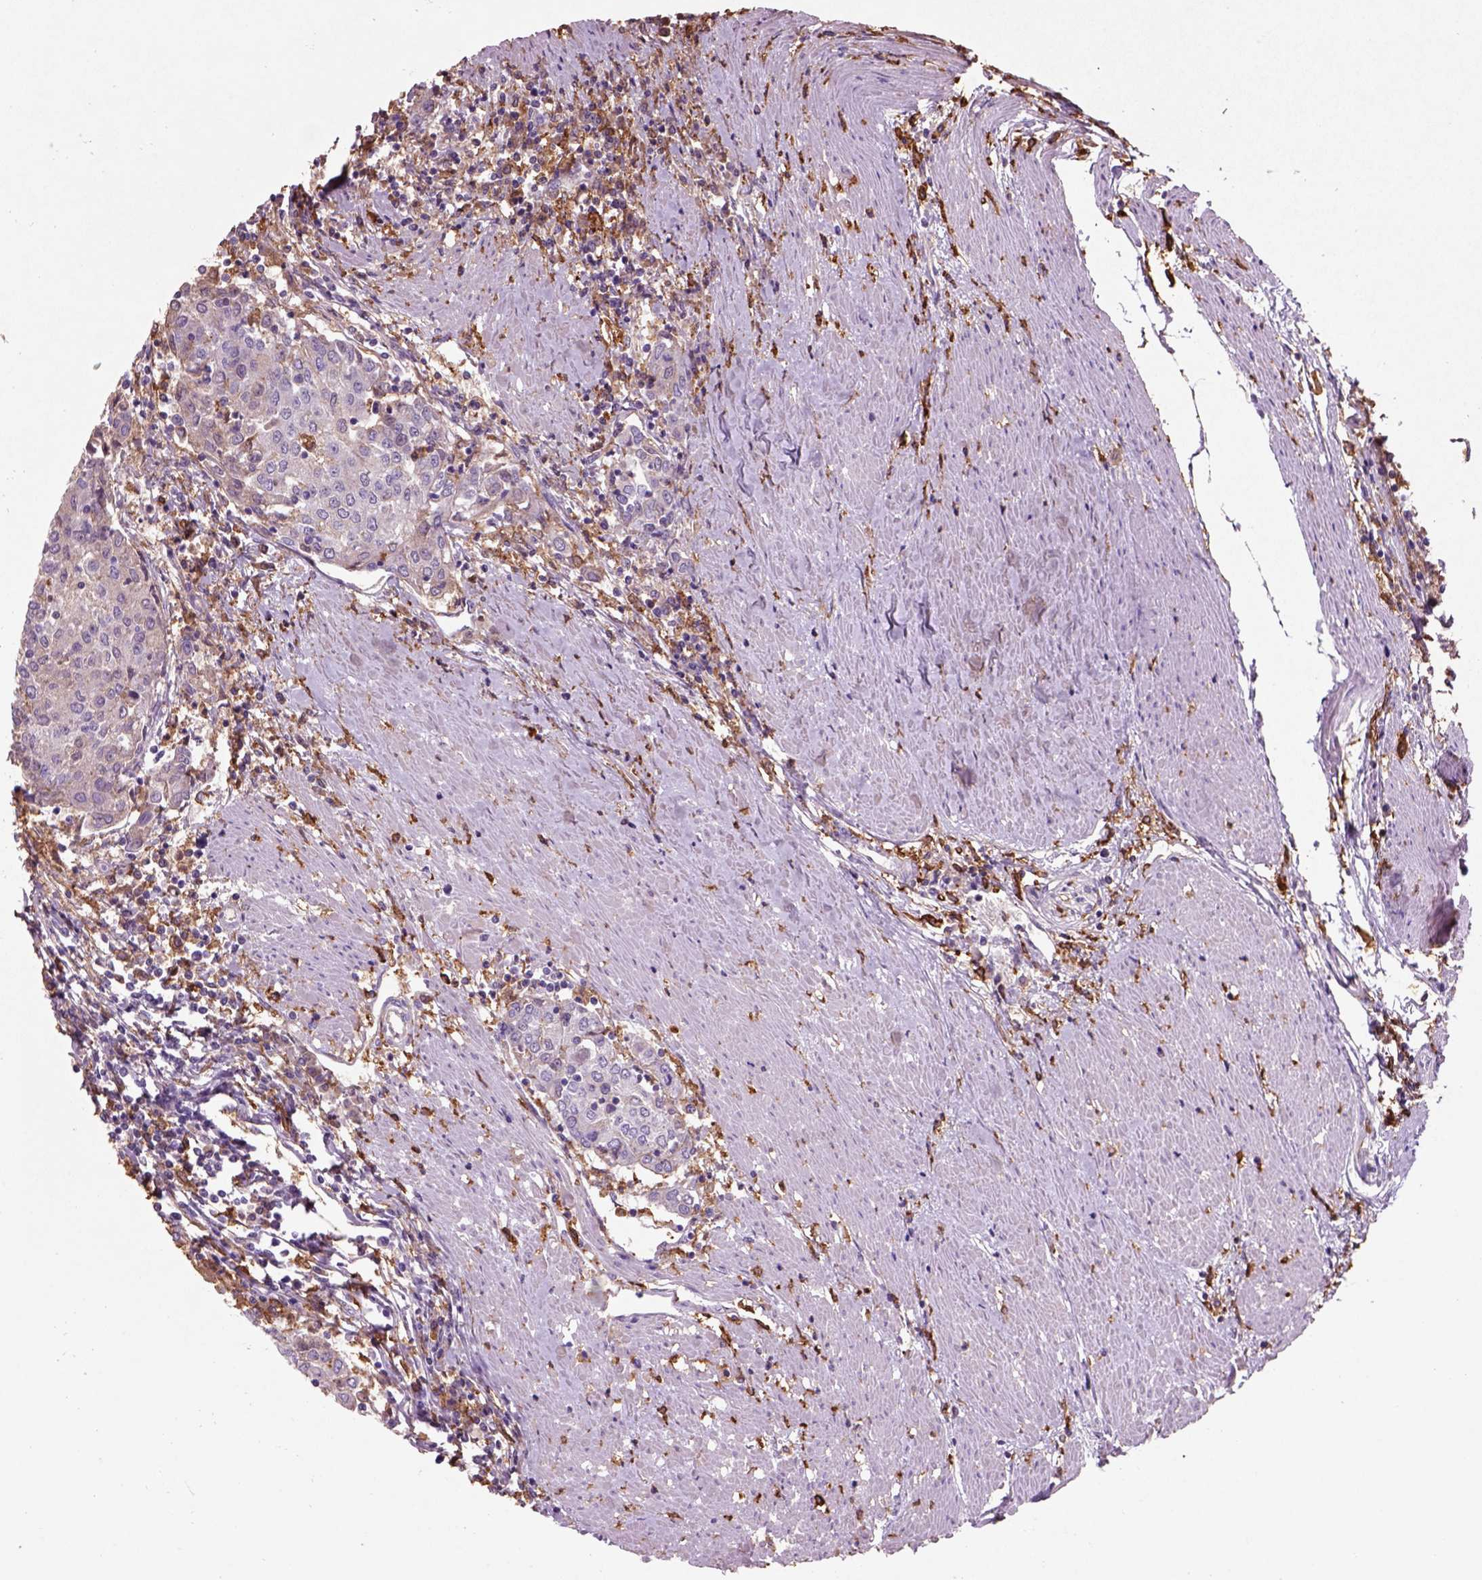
{"staining": {"intensity": "negative", "quantity": "none", "location": "none"}, "tissue": "urothelial cancer", "cell_type": "Tumor cells", "image_type": "cancer", "snomed": [{"axis": "morphology", "description": "Urothelial carcinoma, High grade"}, {"axis": "topography", "description": "Urinary bladder"}], "caption": "High magnification brightfield microscopy of urothelial carcinoma (high-grade) stained with DAB (brown) and counterstained with hematoxylin (blue): tumor cells show no significant staining.", "gene": "CD14", "patient": {"sex": "female", "age": 85}}